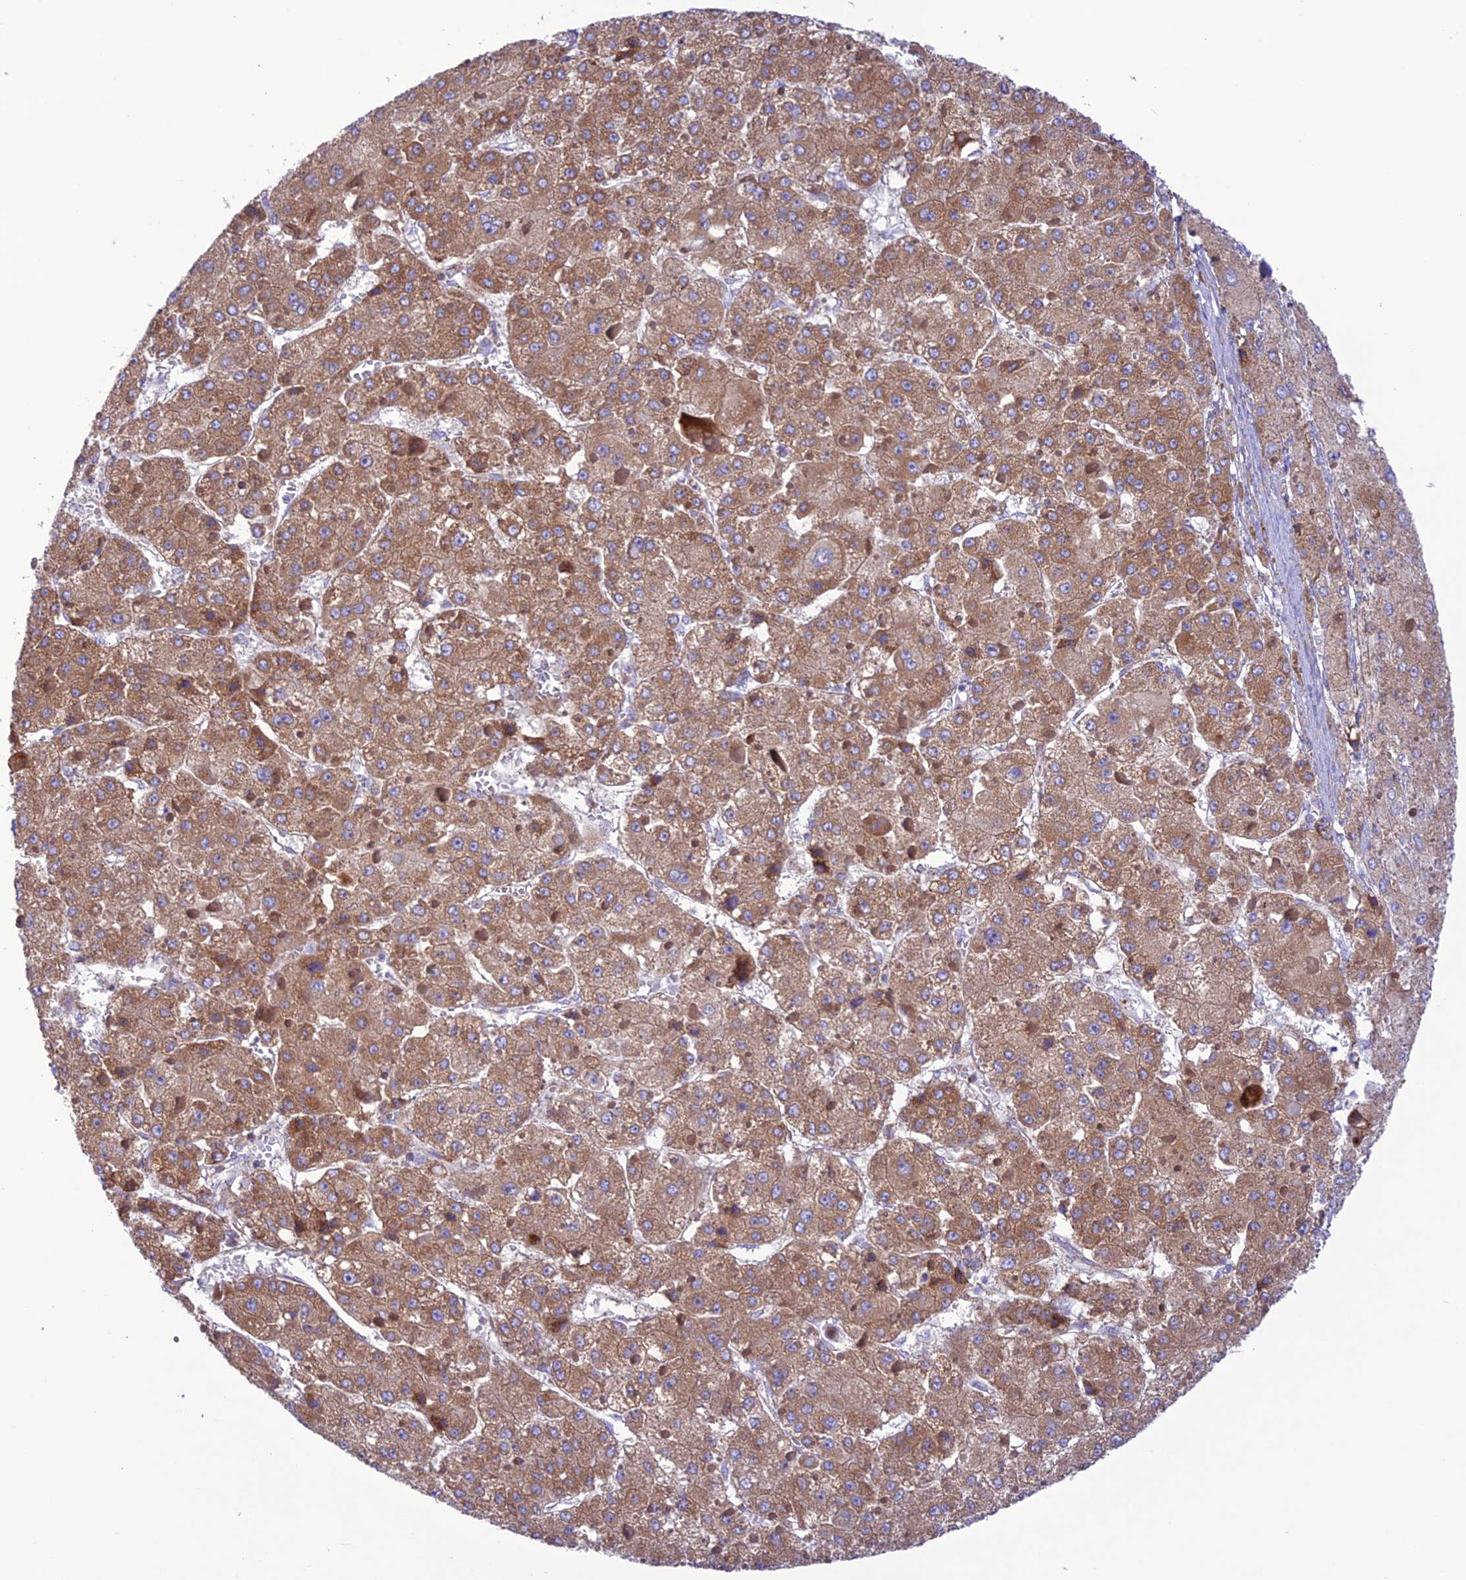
{"staining": {"intensity": "moderate", "quantity": ">75%", "location": "cytoplasmic/membranous"}, "tissue": "liver cancer", "cell_type": "Tumor cells", "image_type": "cancer", "snomed": [{"axis": "morphology", "description": "Carcinoma, Hepatocellular, NOS"}, {"axis": "topography", "description": "Liver"}], "caption": "A brown stain labels moderate cytoplasmic/membranous expression of a protein in liver cancer tumor cells.", "gene": "UAP1L1", "patient": {"sex": "female", "age": 73}}